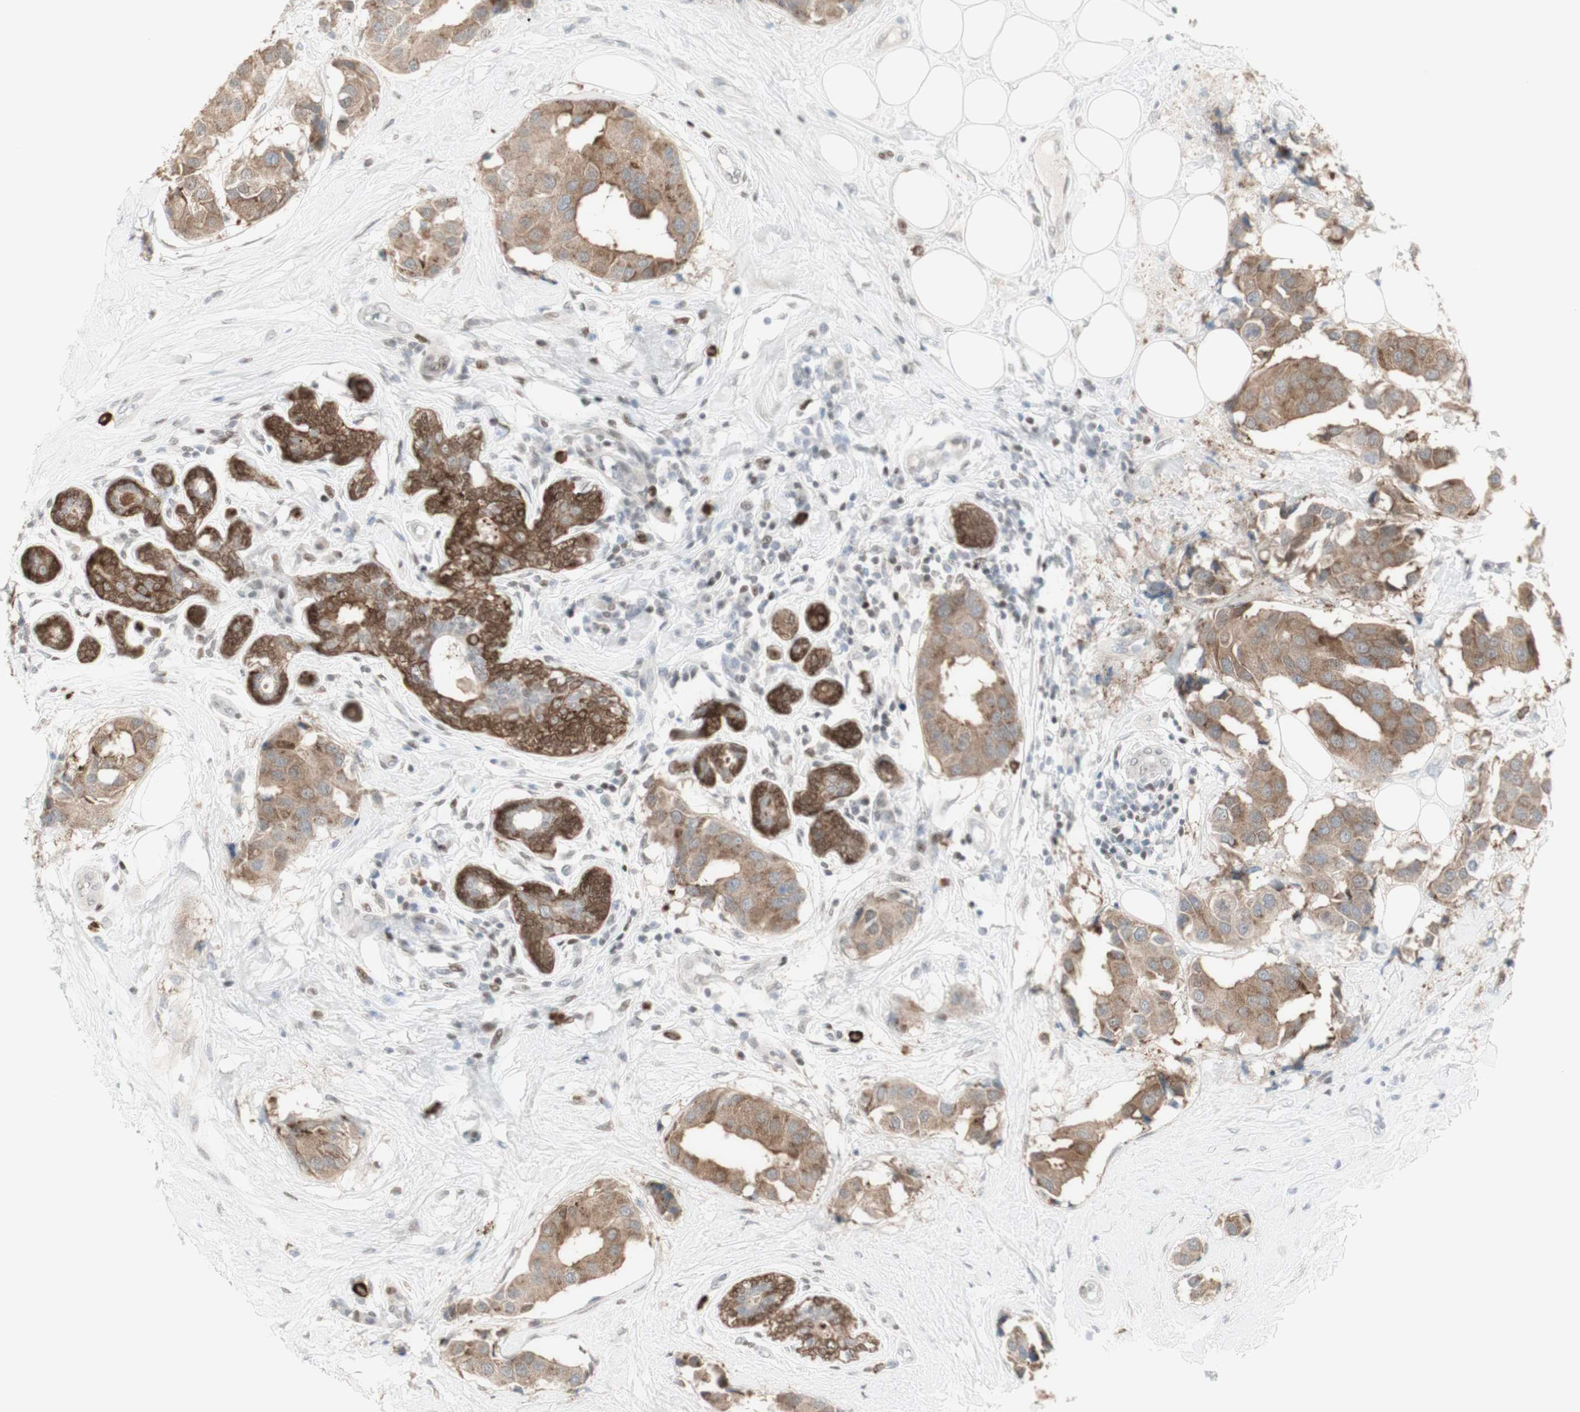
{"staining": {"intensity": "moderate", "quantity": ">75%", "location": "cytoplasmic/membranous"}, "tissue": "breast cancer", "cell_type": "Tumor cells", "image_type": "cancer", "snomed": [{"axis": "morphology", "description": "Normal tissue, NOS"}, {"axis": "morphology", "description": "Duct carcinoma"}, {"axis": "topography", "description": "Breast"}], "caption": "Tumor cells demonstrate medium levels of moderate cytoplasmic/membranous positivity in approximately >75% of cells in human breast cancer (invasive ductal carcinoma). The staining is performed using DAB (3,3'-diaminobenzidine) brown chromogen to label protein expression. The nuclei are counter-stained blue using hematoxylin.", "gene": "C1orf116", "patient": {"sex": "female", "age": 39}}